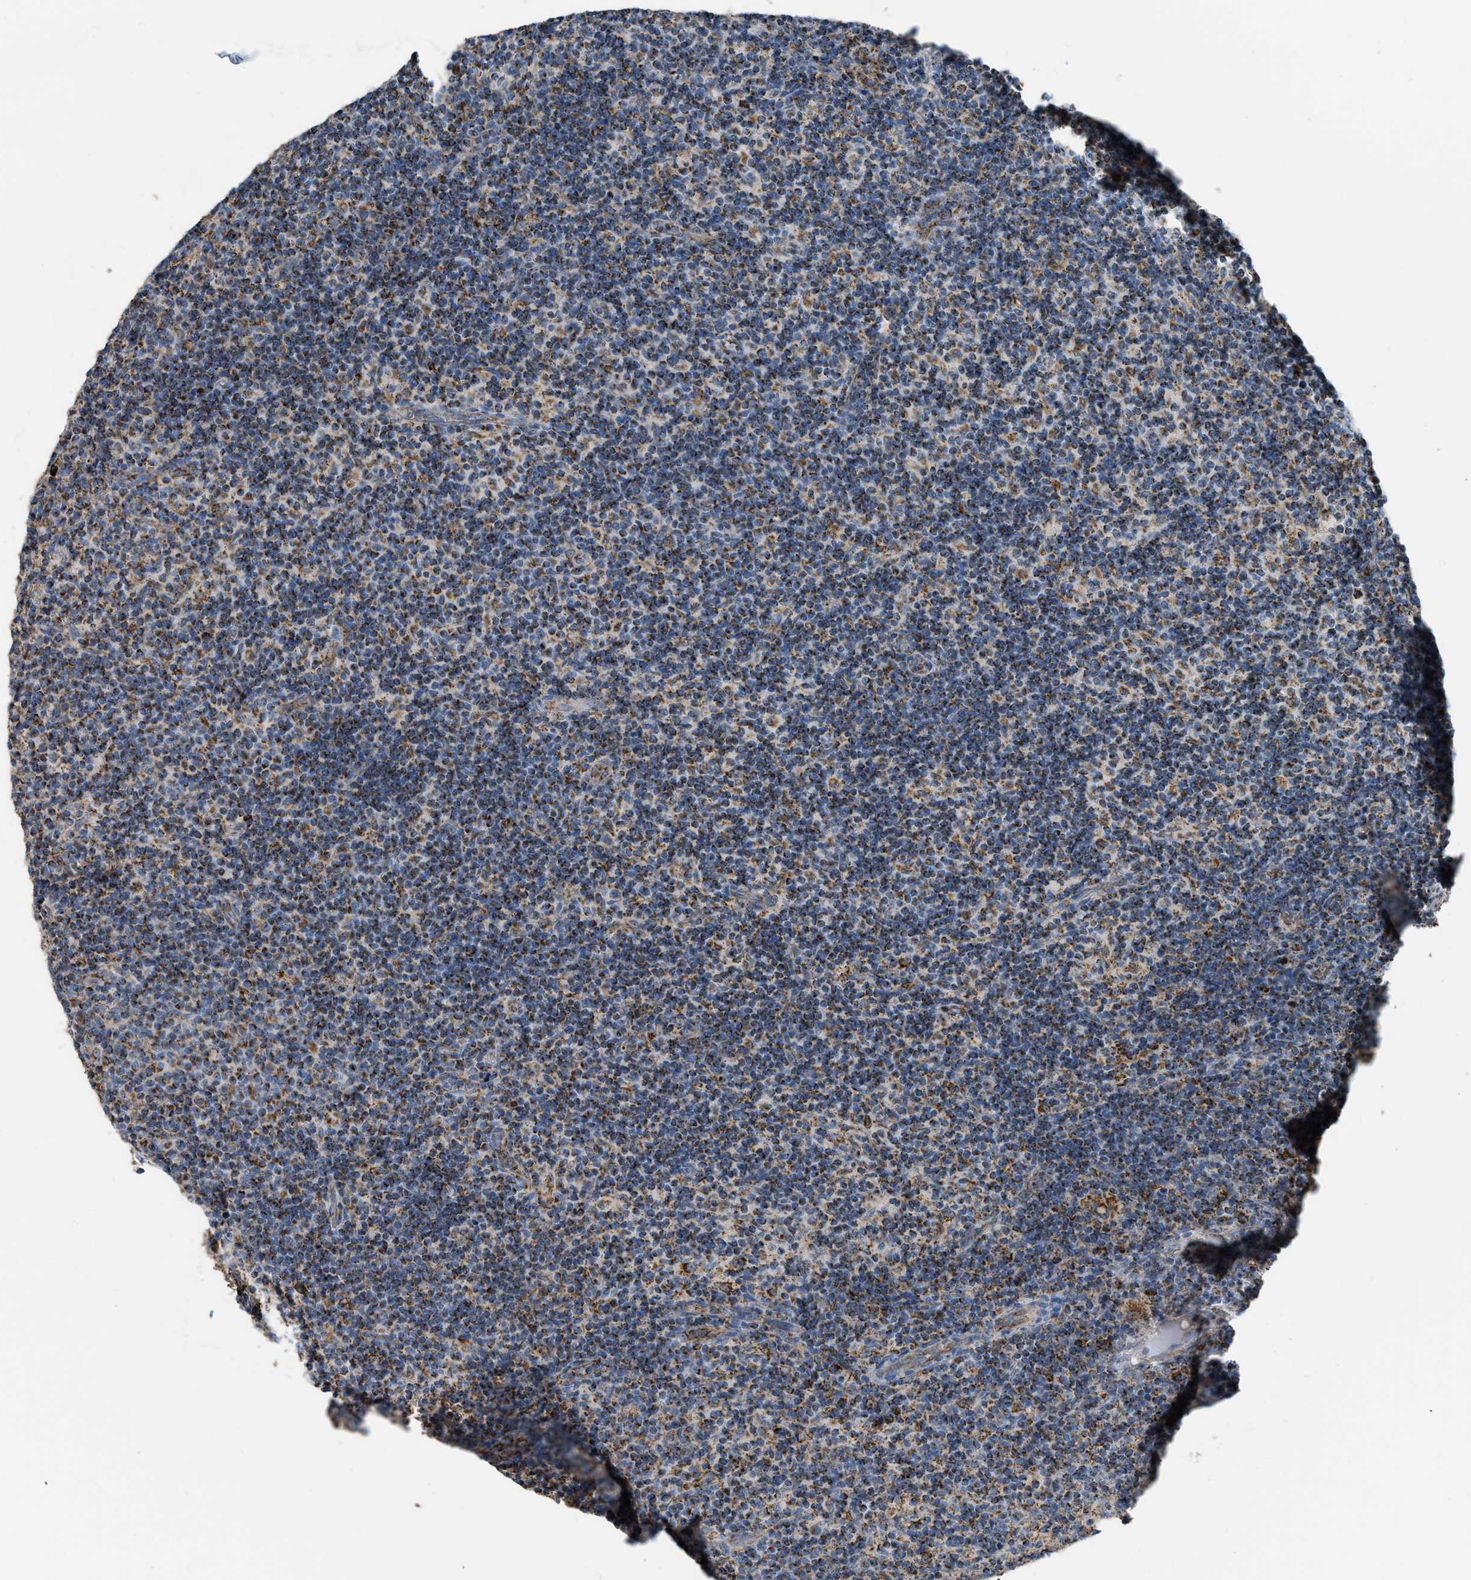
{"staining": {"intensity": "moderate", "quantity": "<25%", "location": "cytoplasmic/membranous"}, "tissue": "lymph node", "cell_type": "Germinal center cells", "image_type": "normal", "snomed": [{"axis": "morphology", "description": "Normal tissue, NOS"}, {"axis": "morphology", "description": "Inflammation, NOS"}, {"axis": "topography", "description": "Lymph node"}], "caption": "Protein staining of normal lymph node shows moderate cytoplasmic/membranous expression in approximately <25% of germinal center cells.", "gene": "ETFB", "patient": {"sex": "male", "age": 55}}